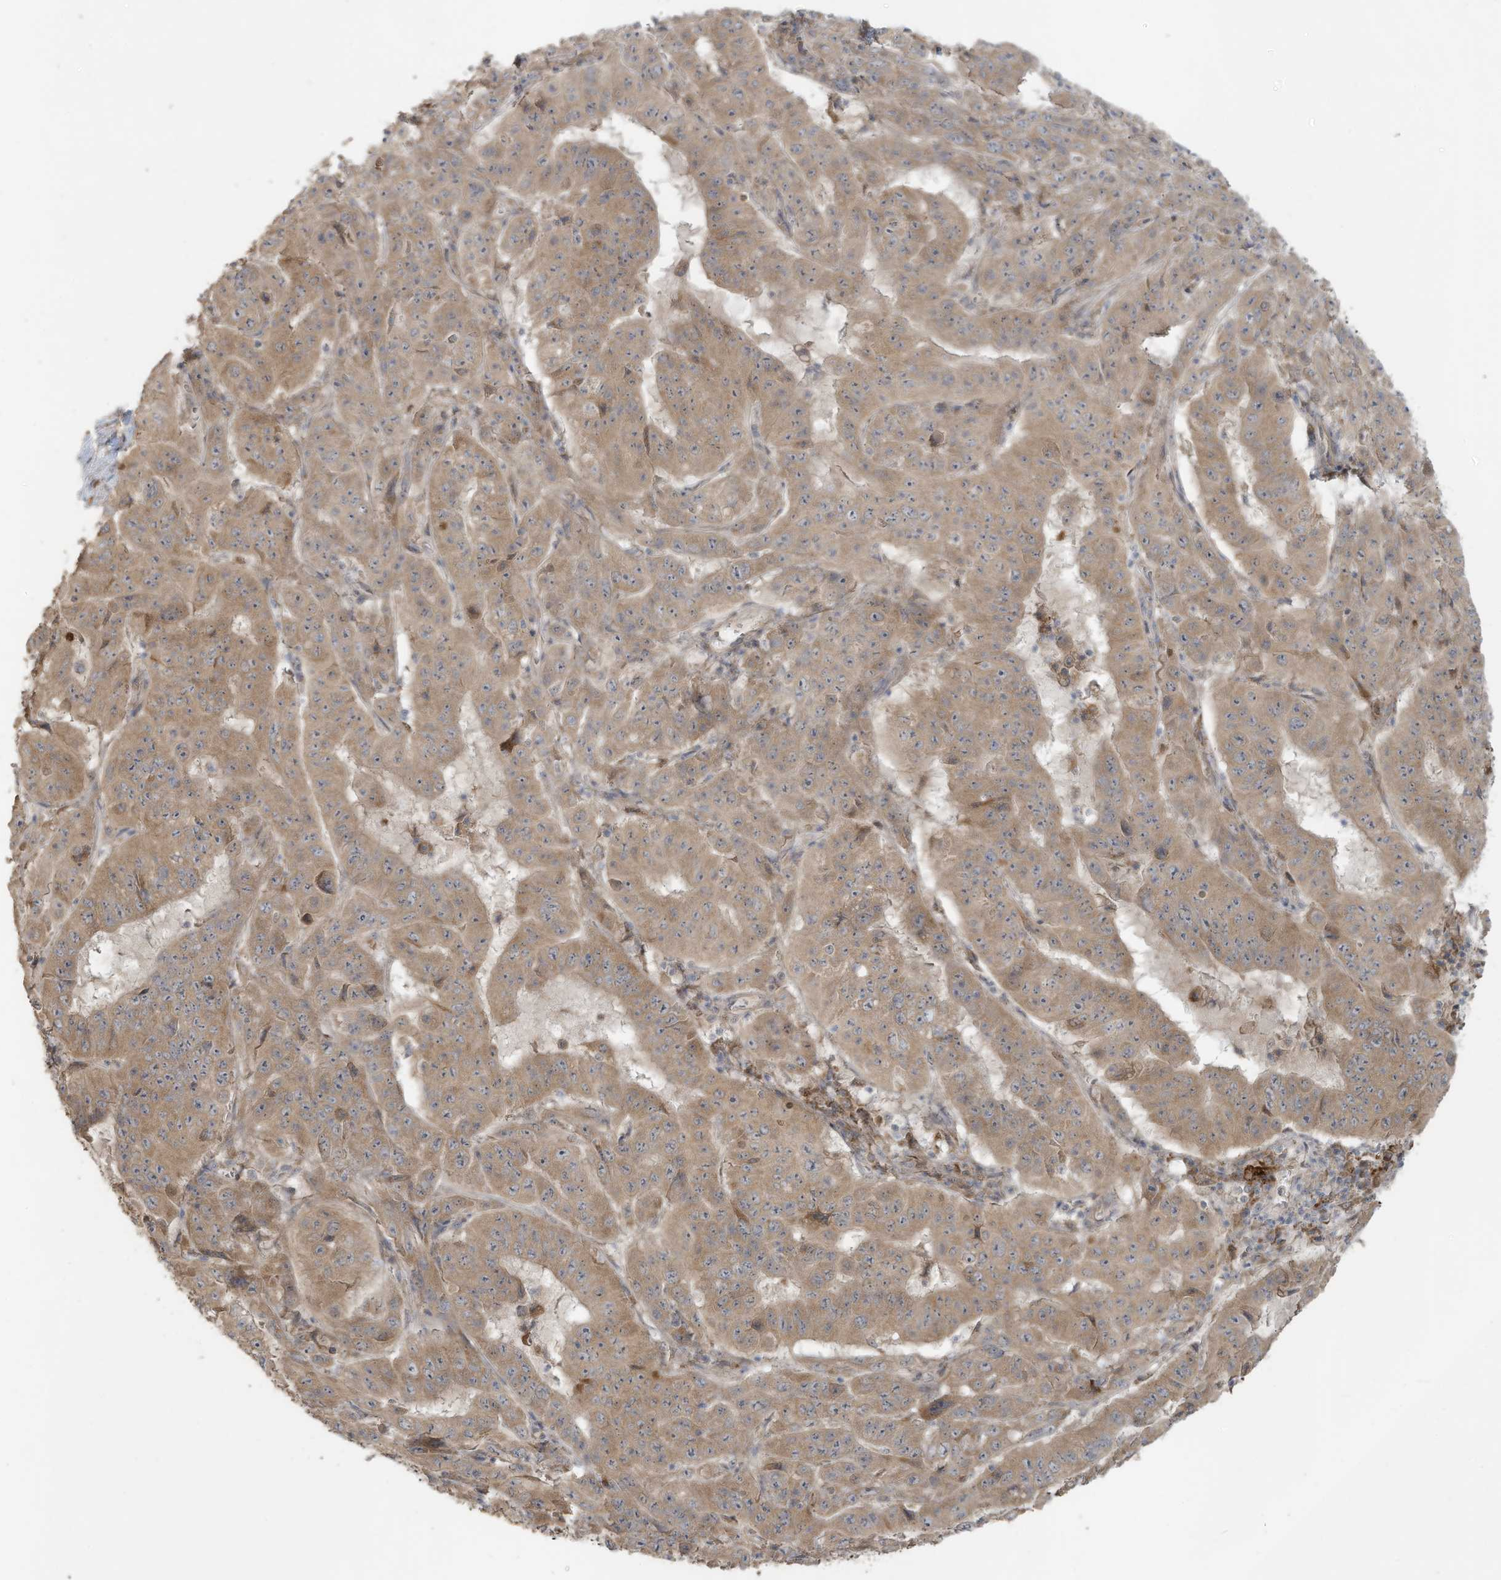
{"staining": {"intensity": "weak", "quantity": ">75%", "location": "cytoplasmic/membranous"}, "tissue": "pancreatic cancer", "cell_type": "Tumor cells", "image_type": "cancer", "snomed": [{"axis": "morphology", "description": "Adenocarcinoma, NOS"}, {"axis": "topography", "description": "Pancreas"}], "caption": "Weak cytoplasmic/membranous protein expression is present in about >75% of tumor cells in pancreatic adenocarcinoma.", "gene": "MAGIX", "patient": {"sex": "male", "age": 63}}